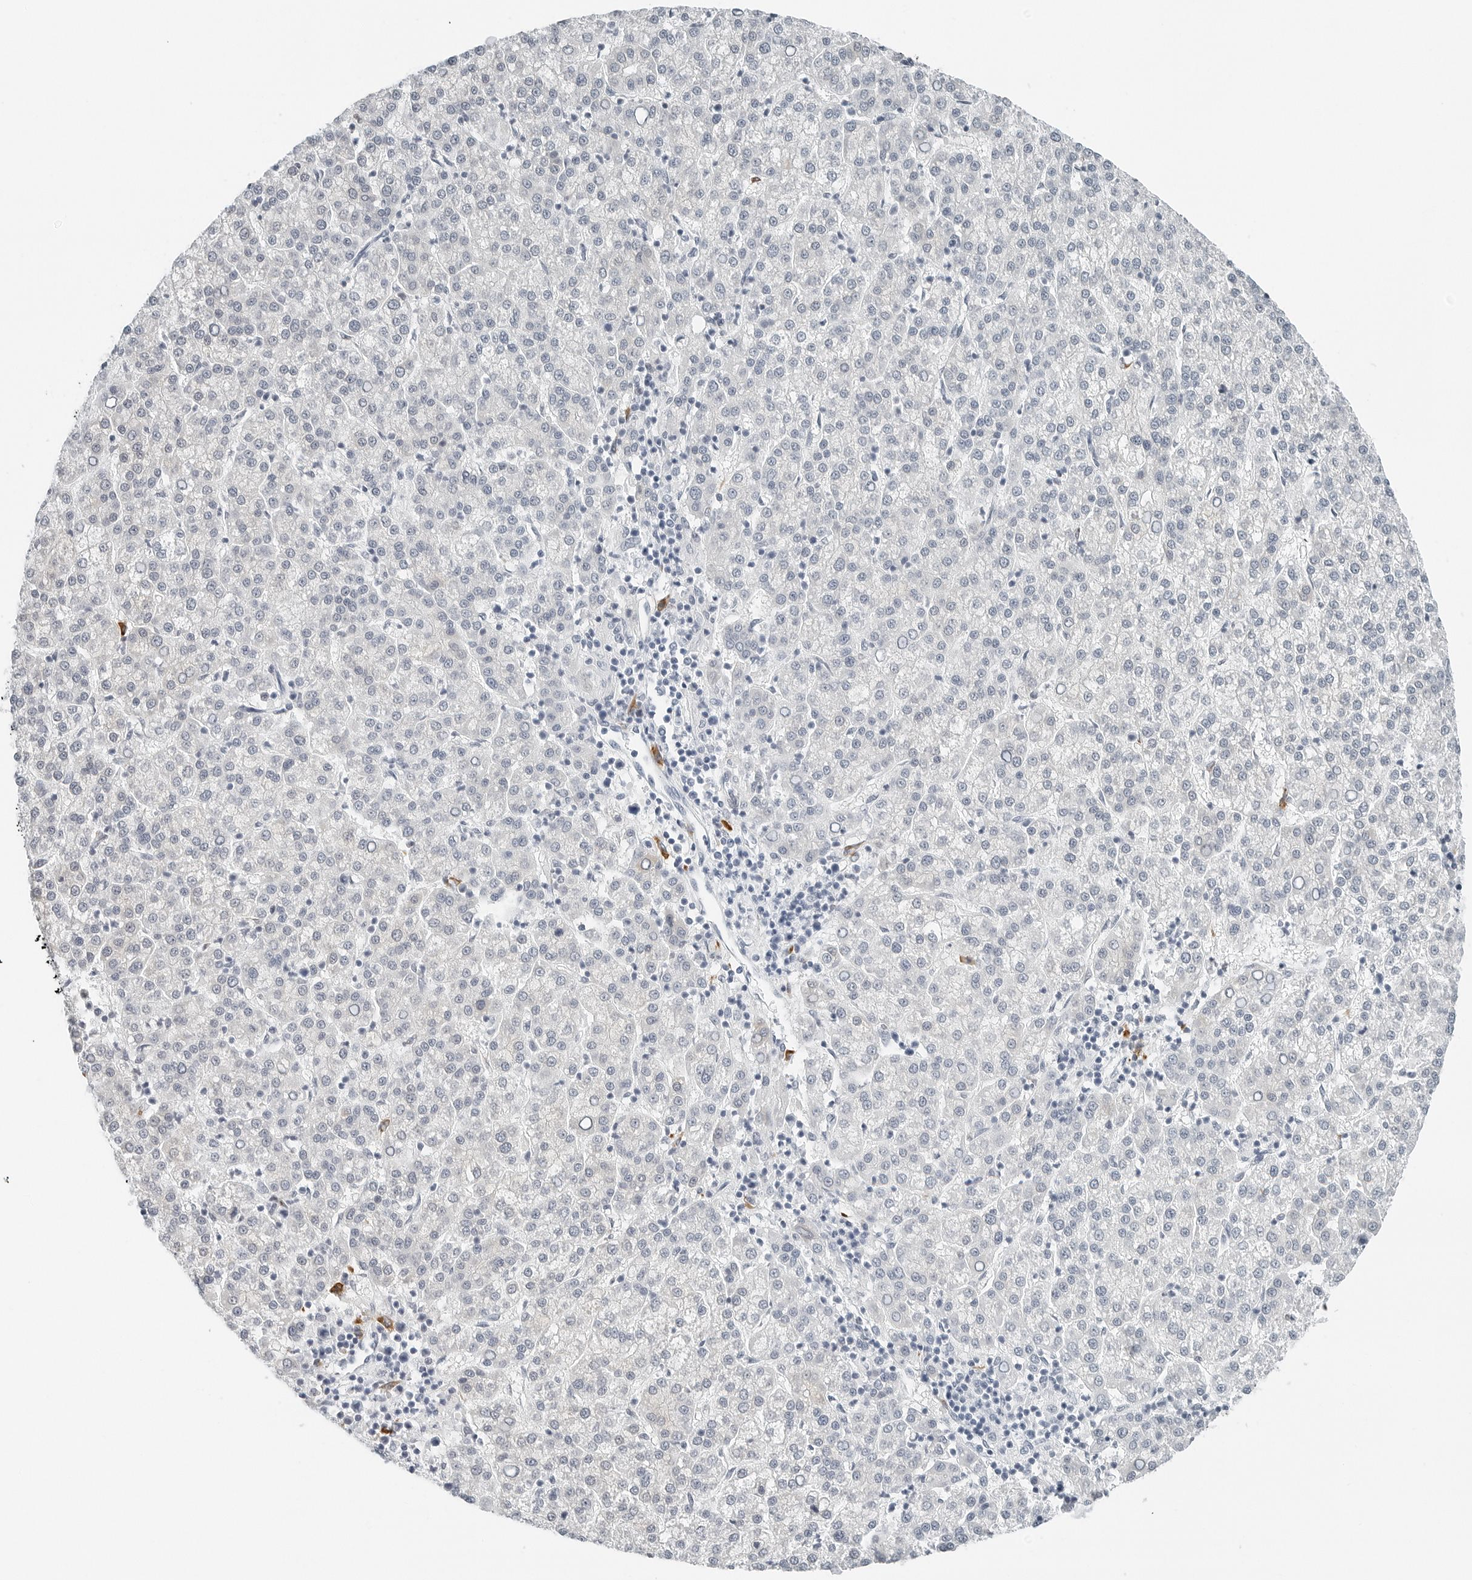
{"staining": {"intensity": "negative", "quantity": "none", "location": "none"}, "tissue": "liver cancer", "cell_type": "Tumor cells", "image_type": "cancer", "snomed": [{"axis": "morphology", "description": "Carcinoma, Hepatocellular, NOS"}, {"axis": "topography", "description": "Liver"}], "caption": "There is no significant positivity in tumor cells of liver hepatocellular carcinoma.", "gene": "P4HA2", "patient": {"sex": "female", "age": 58}}